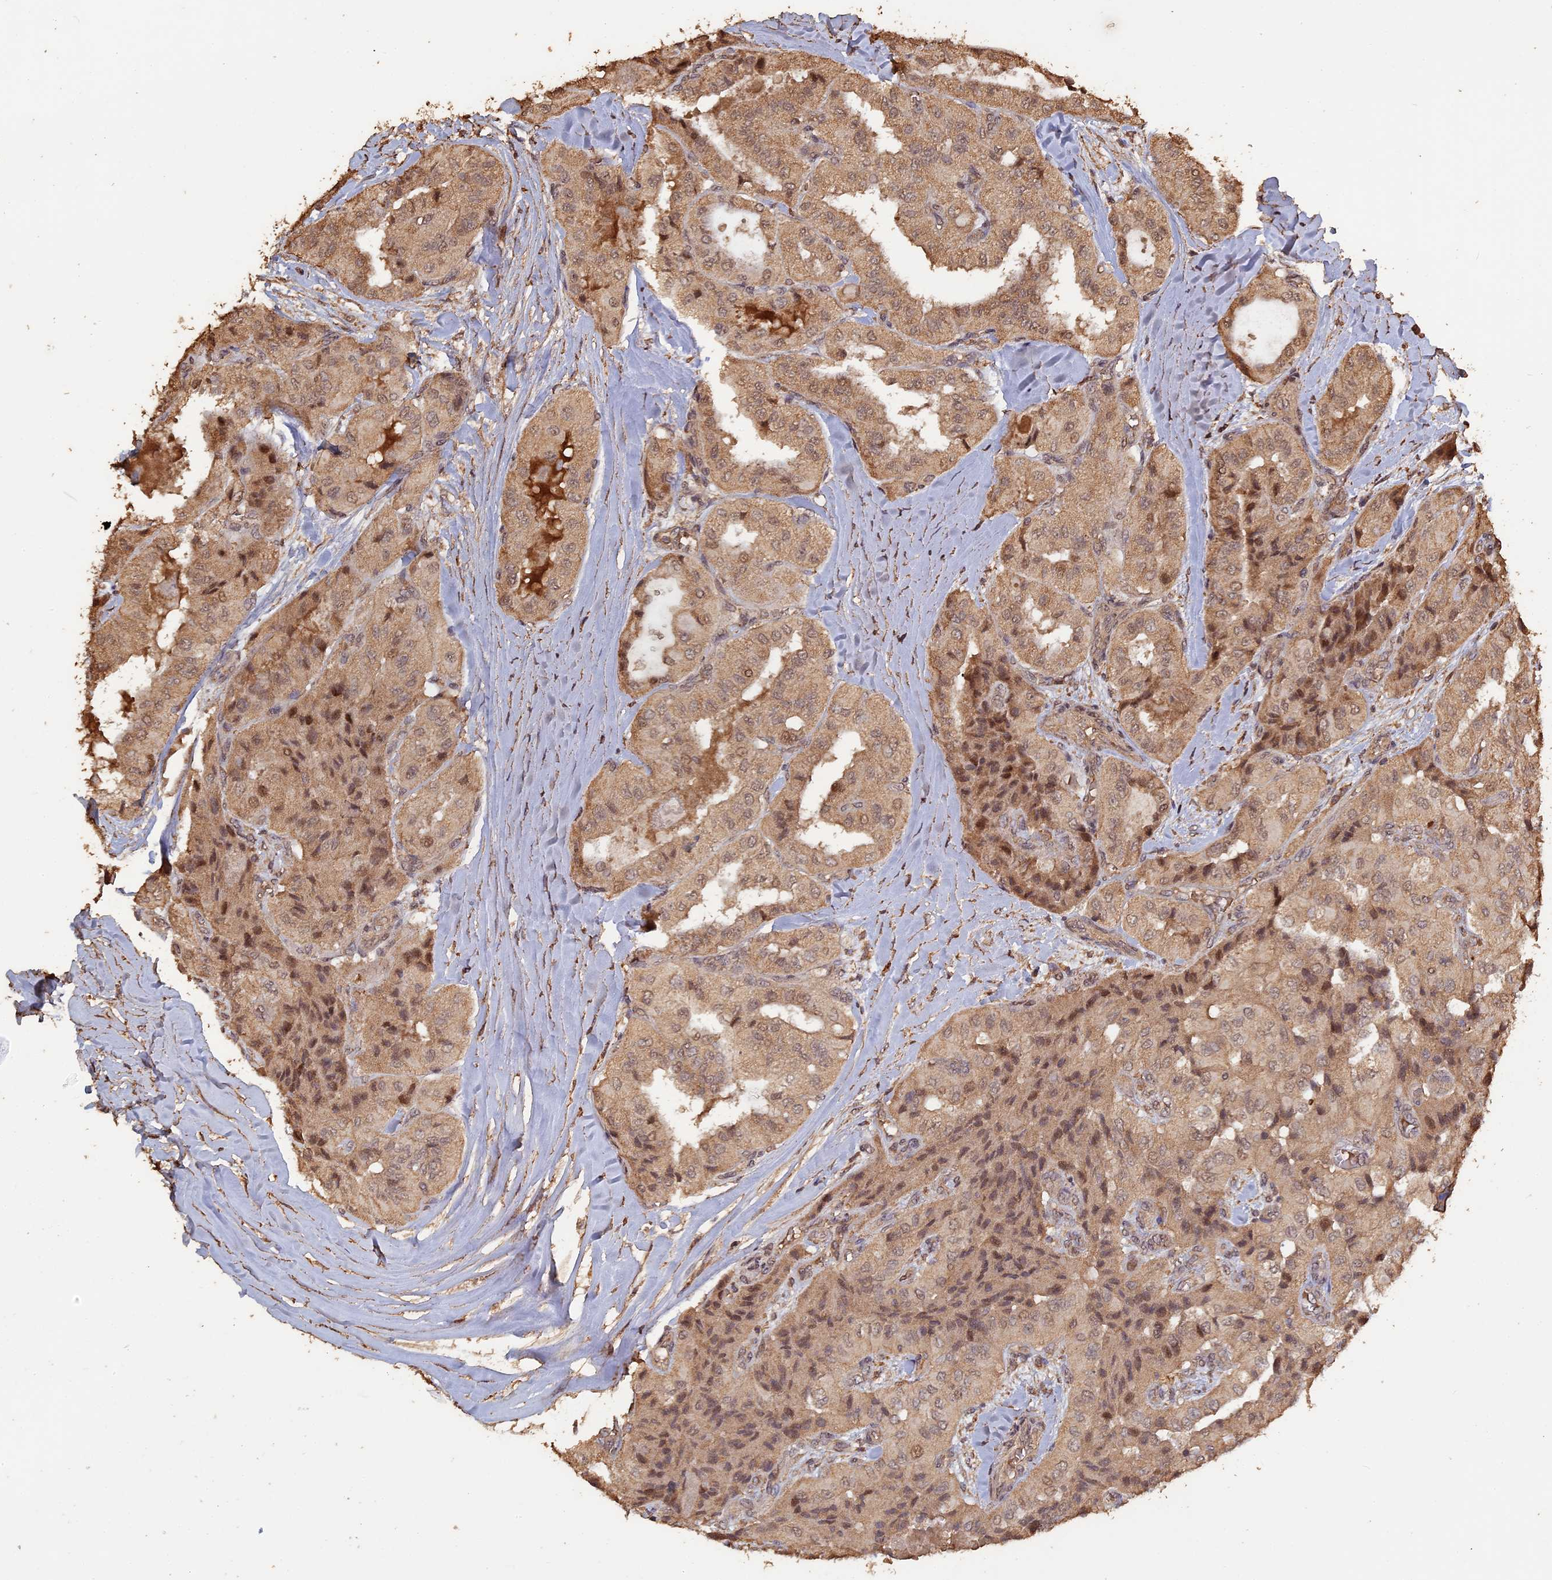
{"staining": {"intensity": "moderate", "quantity": ">75%", "location": "cytoplasmic/membranous,nuclear"}, "tissue": "thyroid cancer", "cell_type": "Tumor cells", "image_type": "cancer", "snomed": [{"axis": "morphology", "description": "Papillary adenocarcinoma, NOS"}, {"axis": "topography", "description": "Thyroid gland"}], "caption": "Immunohistochemical staining of thyroid cancer (papillary adenocarcinoma) exhibits medium levels of moderate cytoplasmic/membranous and nuclear staining in approximately >75% of tumor cells.", "gene": "HUNK", "patient": {"sex": "female", "age": 59}}